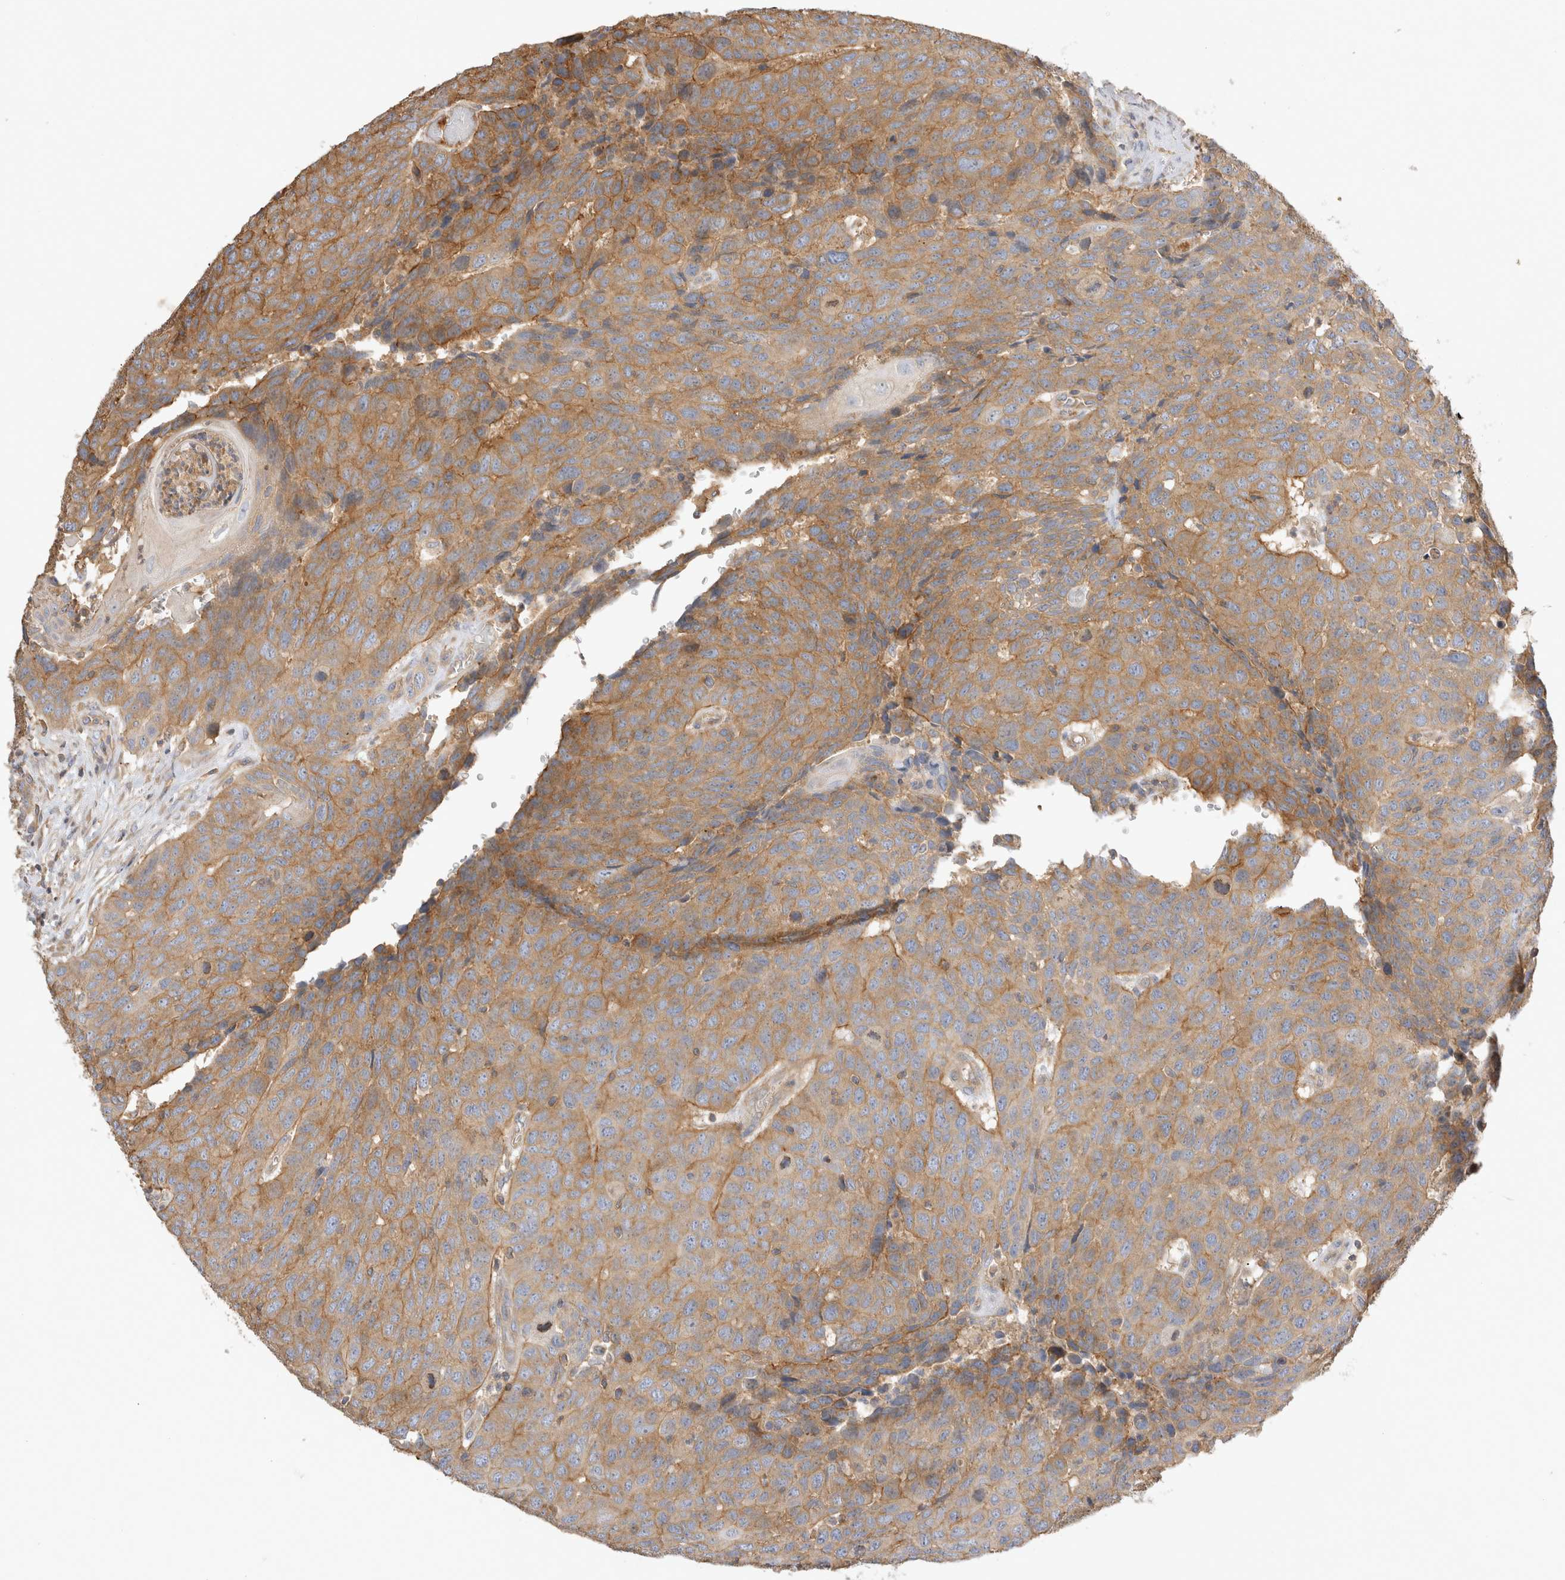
{"staining": {"intensity": "moderate", "quantity": ">75%", "location": "cytoplasmic/membranous"}, "tissue": "head and neck cancer", "cell_type": "Tumor cells", "image_type": "cancer", "snomed": [{"axis": "morphology", "description": "Squamous cell carcinoma, NOS"}, {"axis": "topography", "description": "Head-Neck"}], "caption": "Immunohistochemistry (DAB) staining of human squamous cell carcinoma (head and neck) demonstrates moderate cytoplasmic/membranous protein positivity in about >75% of tumor cells.", "gene": "CHMP6", "patient": {"sex": "male", "age": 66}}